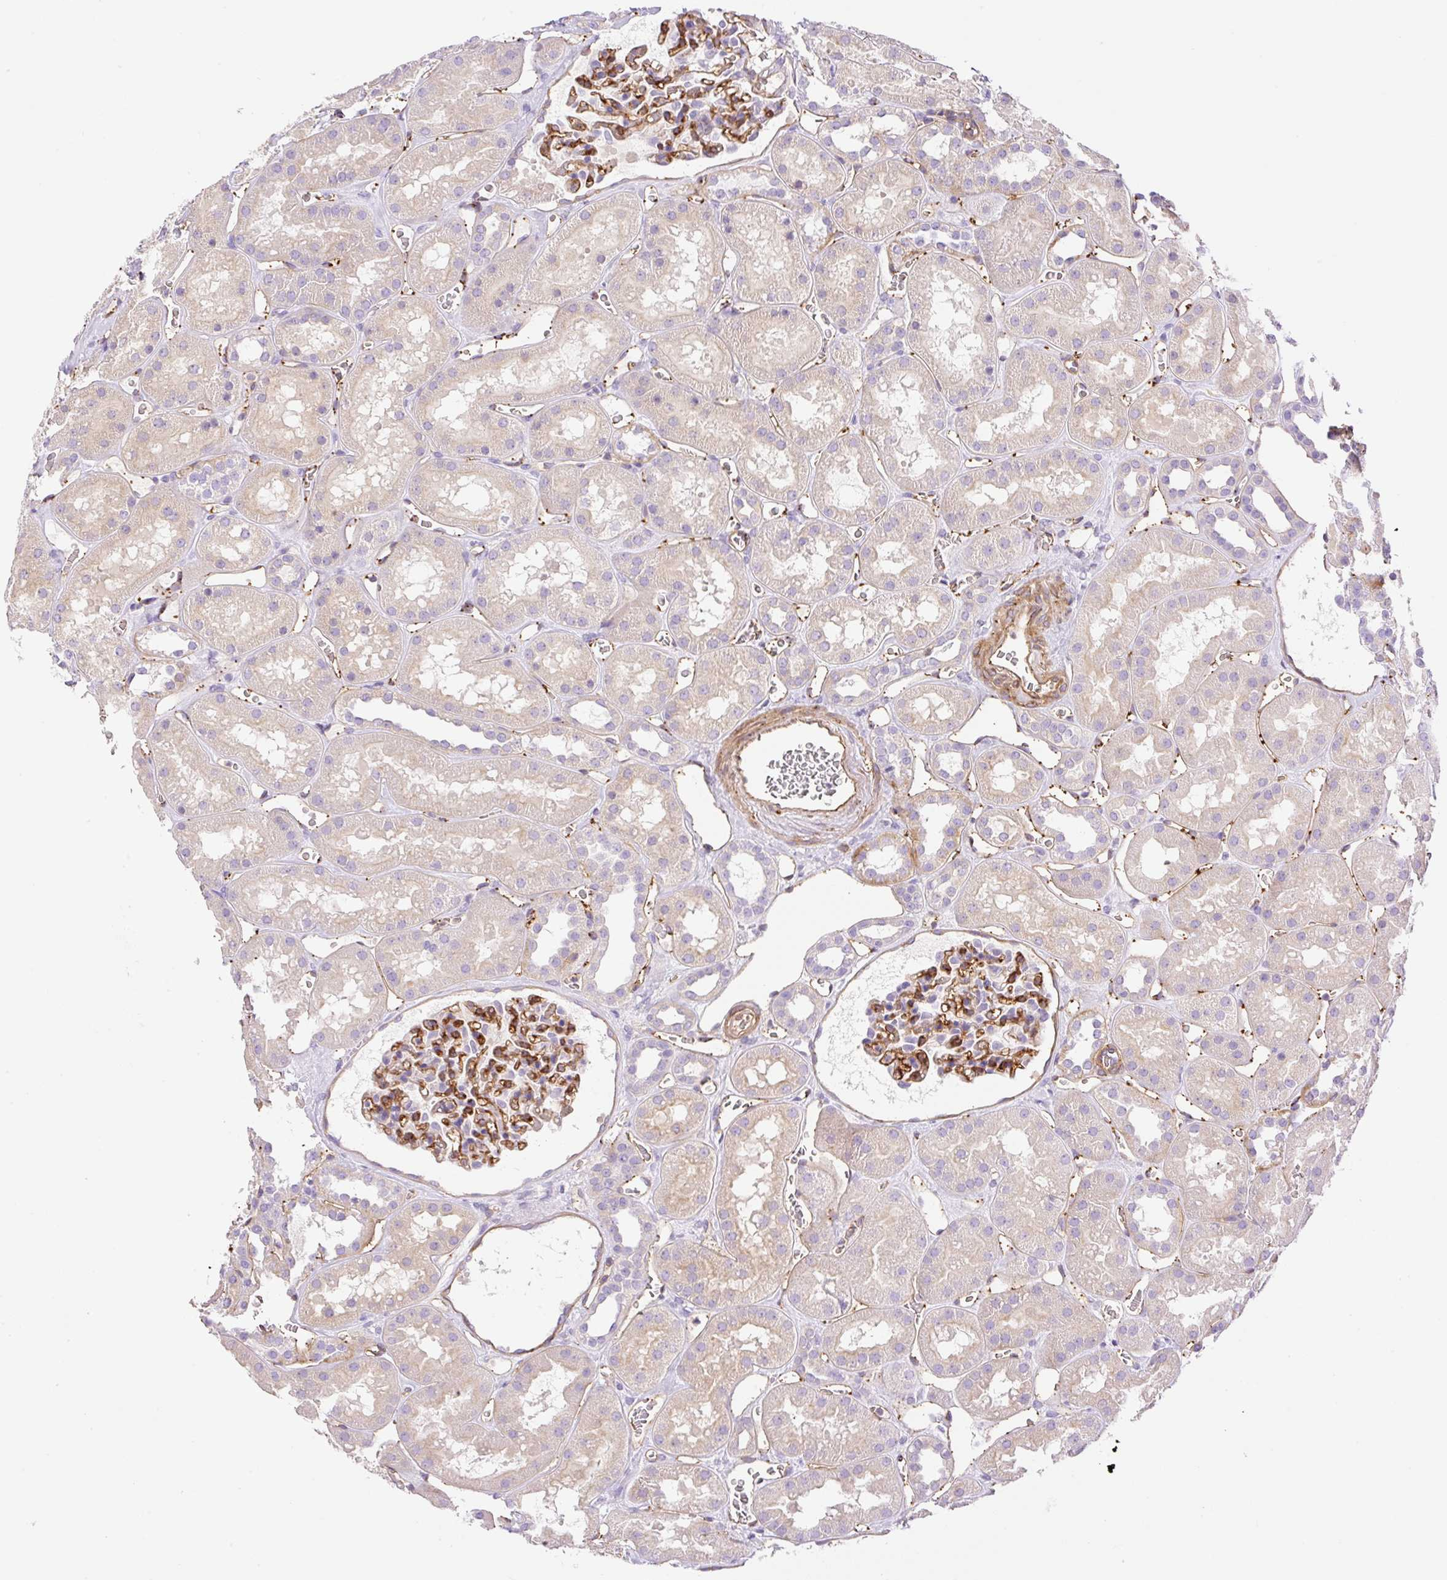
{"staining": {"intensity": "strong", "quantity": "25%-75%", "location": "cytoplasmic/membranous"}, "tissue": "kidney", "cell_type": "Cells in glomeruli", "image_type": "normal", "snomed": [{"axis": "morphology", "description": "Normal tissue, NOS"}, {"axis": "topography", "description": "Kidney"}], "caption": "A brown stain highlights strong cytoplasmic/membranous expression of a protein in cells in glomeruli of benign kidney. The protein of interest is shown in brown color, while the nuclei are stained blue.", "gene": "EHD1", "patient": {"sex": "female", "age": 41}}